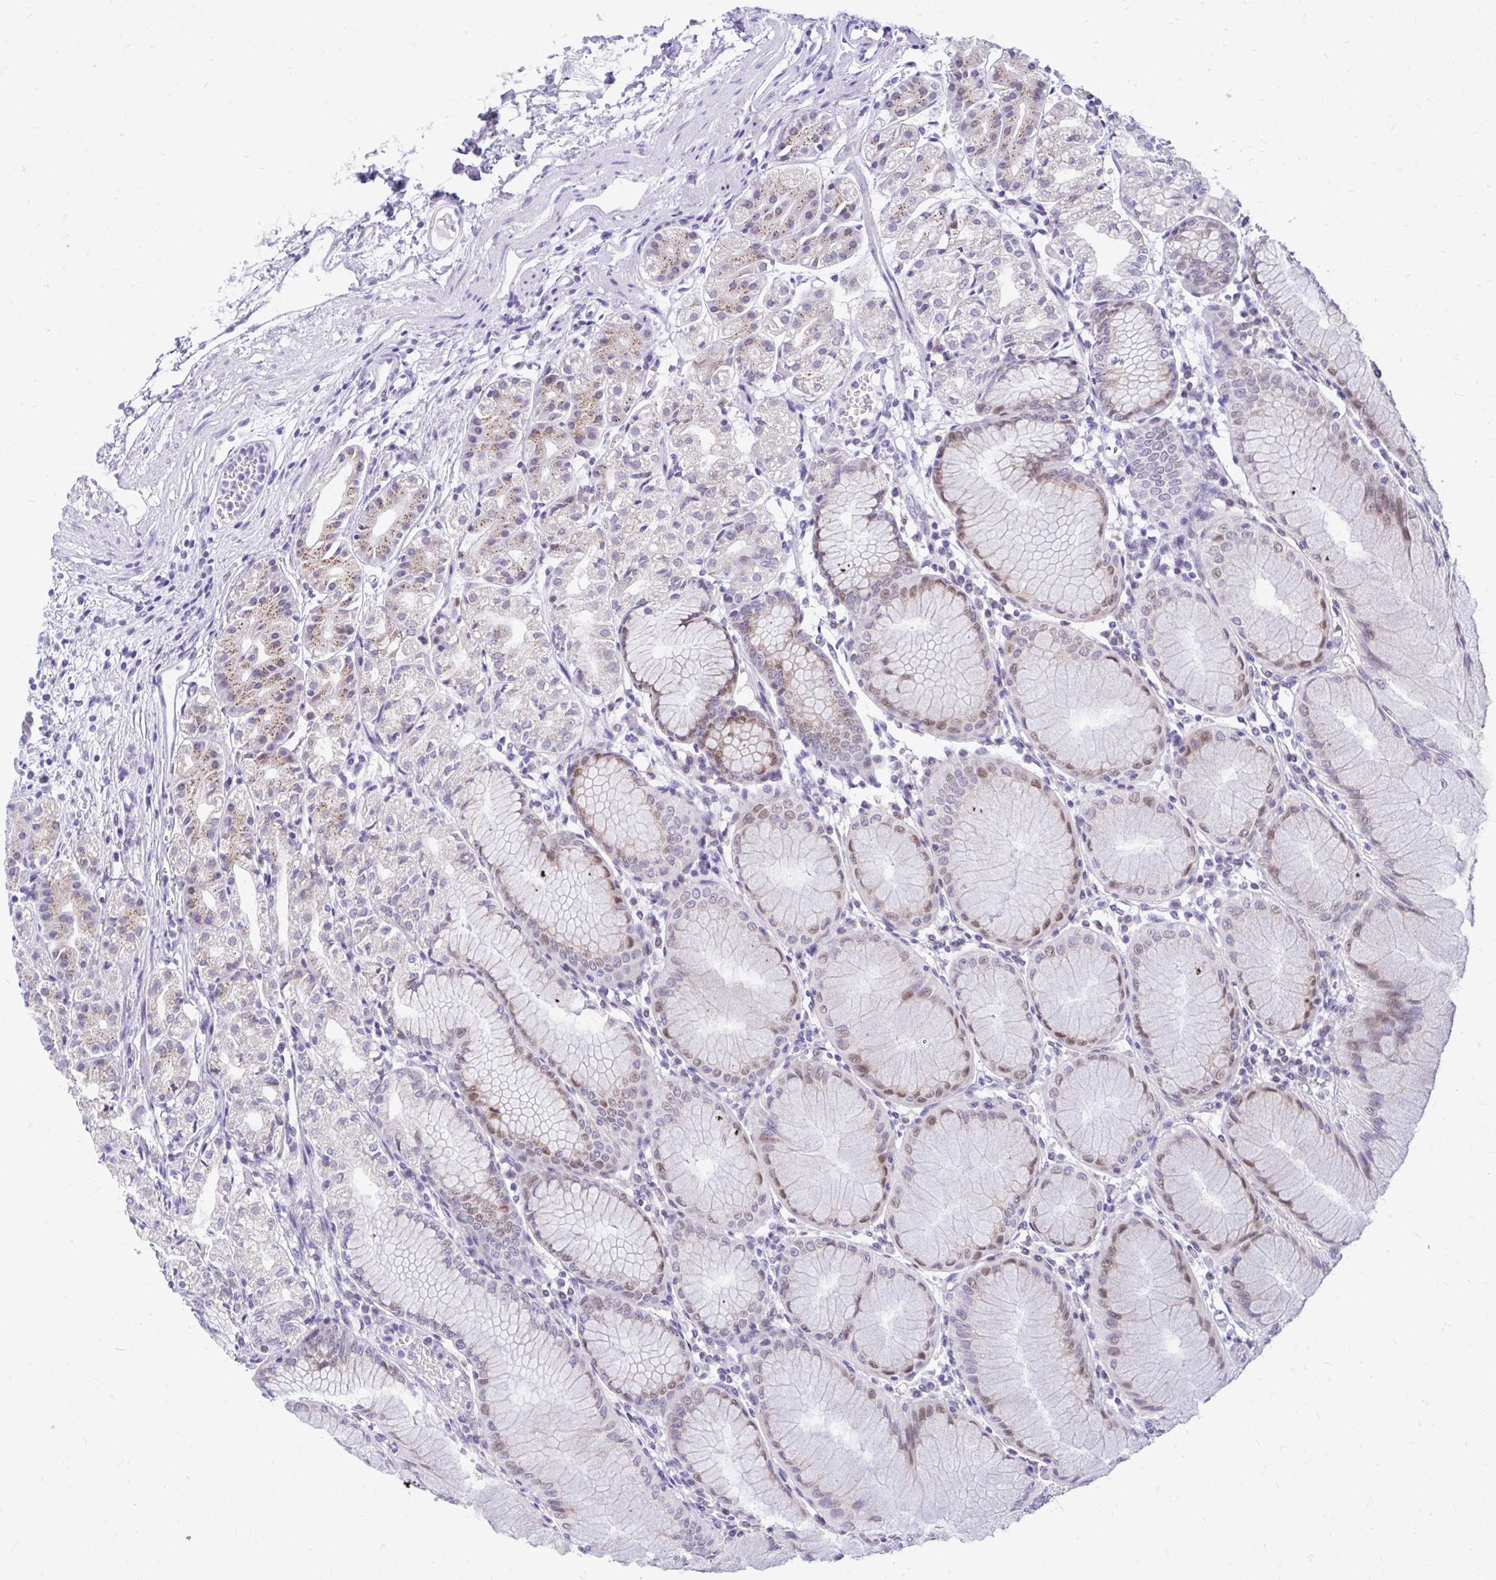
{"staining": {"intensity": "moderate", "quantity": "25%-75%", "location": "cytoplasmic/membranous,nuclear"}, "tissue": "stomach", "cell_type": "Glandular cells", "image_type": "normal", "snomed": [{"axis": "morphology", "description": "Normal tissue, NOS"}, {"axis": "topography", "description": "Stomach"}], "caption": "Immunohistochemical staining of unremarkable stomach exhibits moderate cytoplasmic/membranous,nuclear protein positivity in approximately 25%-75% of glandular cells.", "gene": "GLB1L2", "patient": {"sex": "female", "age": 57}}